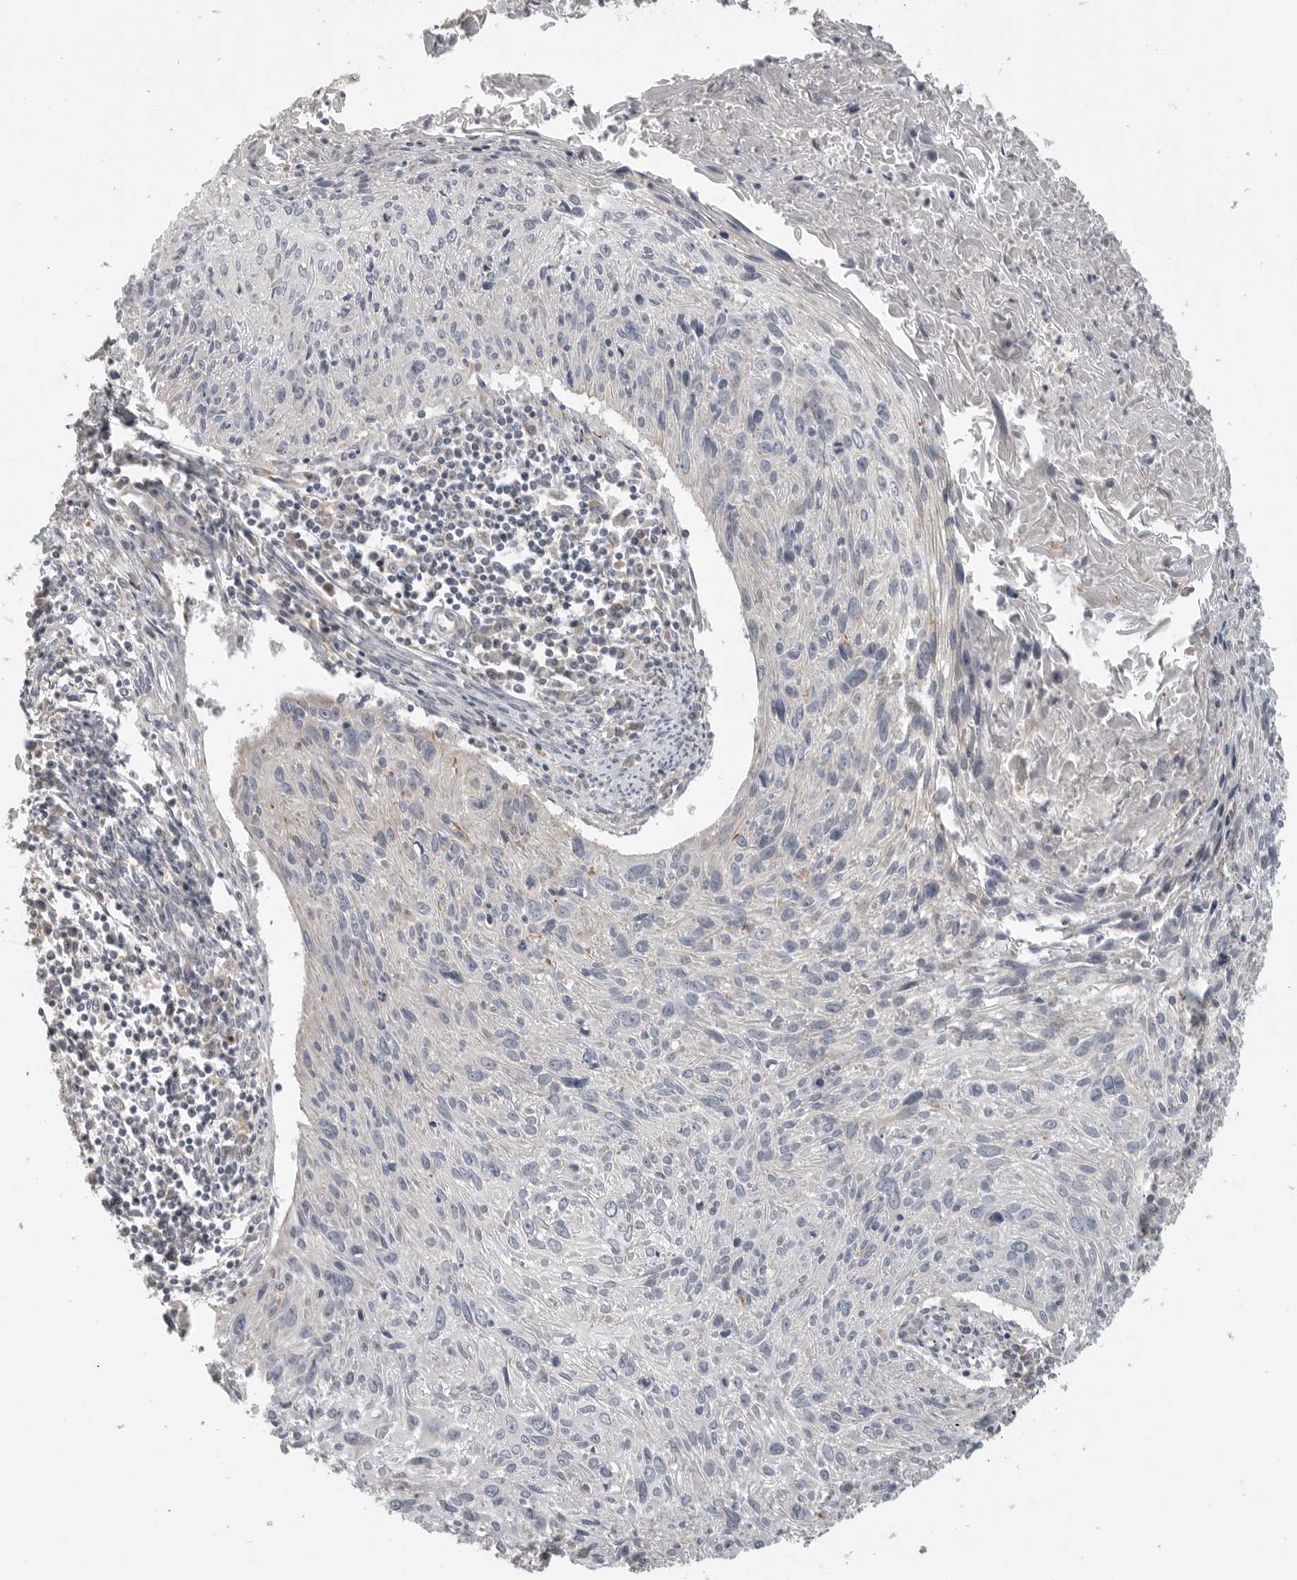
{"staining": {"intensity": "negative", "quantity": "none", "location": "none"}, "tissue": "cervical cancer", "cell_type": "Tumor cells", "image_type": "cancer", "snomed": [{"axis": "morphology", "description": "Squamous cell carcinoma, NOS"}, {"axis": "topography", "description": "Cervix"}], "caption": "Photomicrograph shows no protein positivity in tumor cells of squamous cell carcinoma (cervical) tissue. (Brightfield microscopy of DAB immunohistochemistry (IHC) at high magnification).", "gene": "RXFP3", "patient": {"sex": "female", "age": 51}}